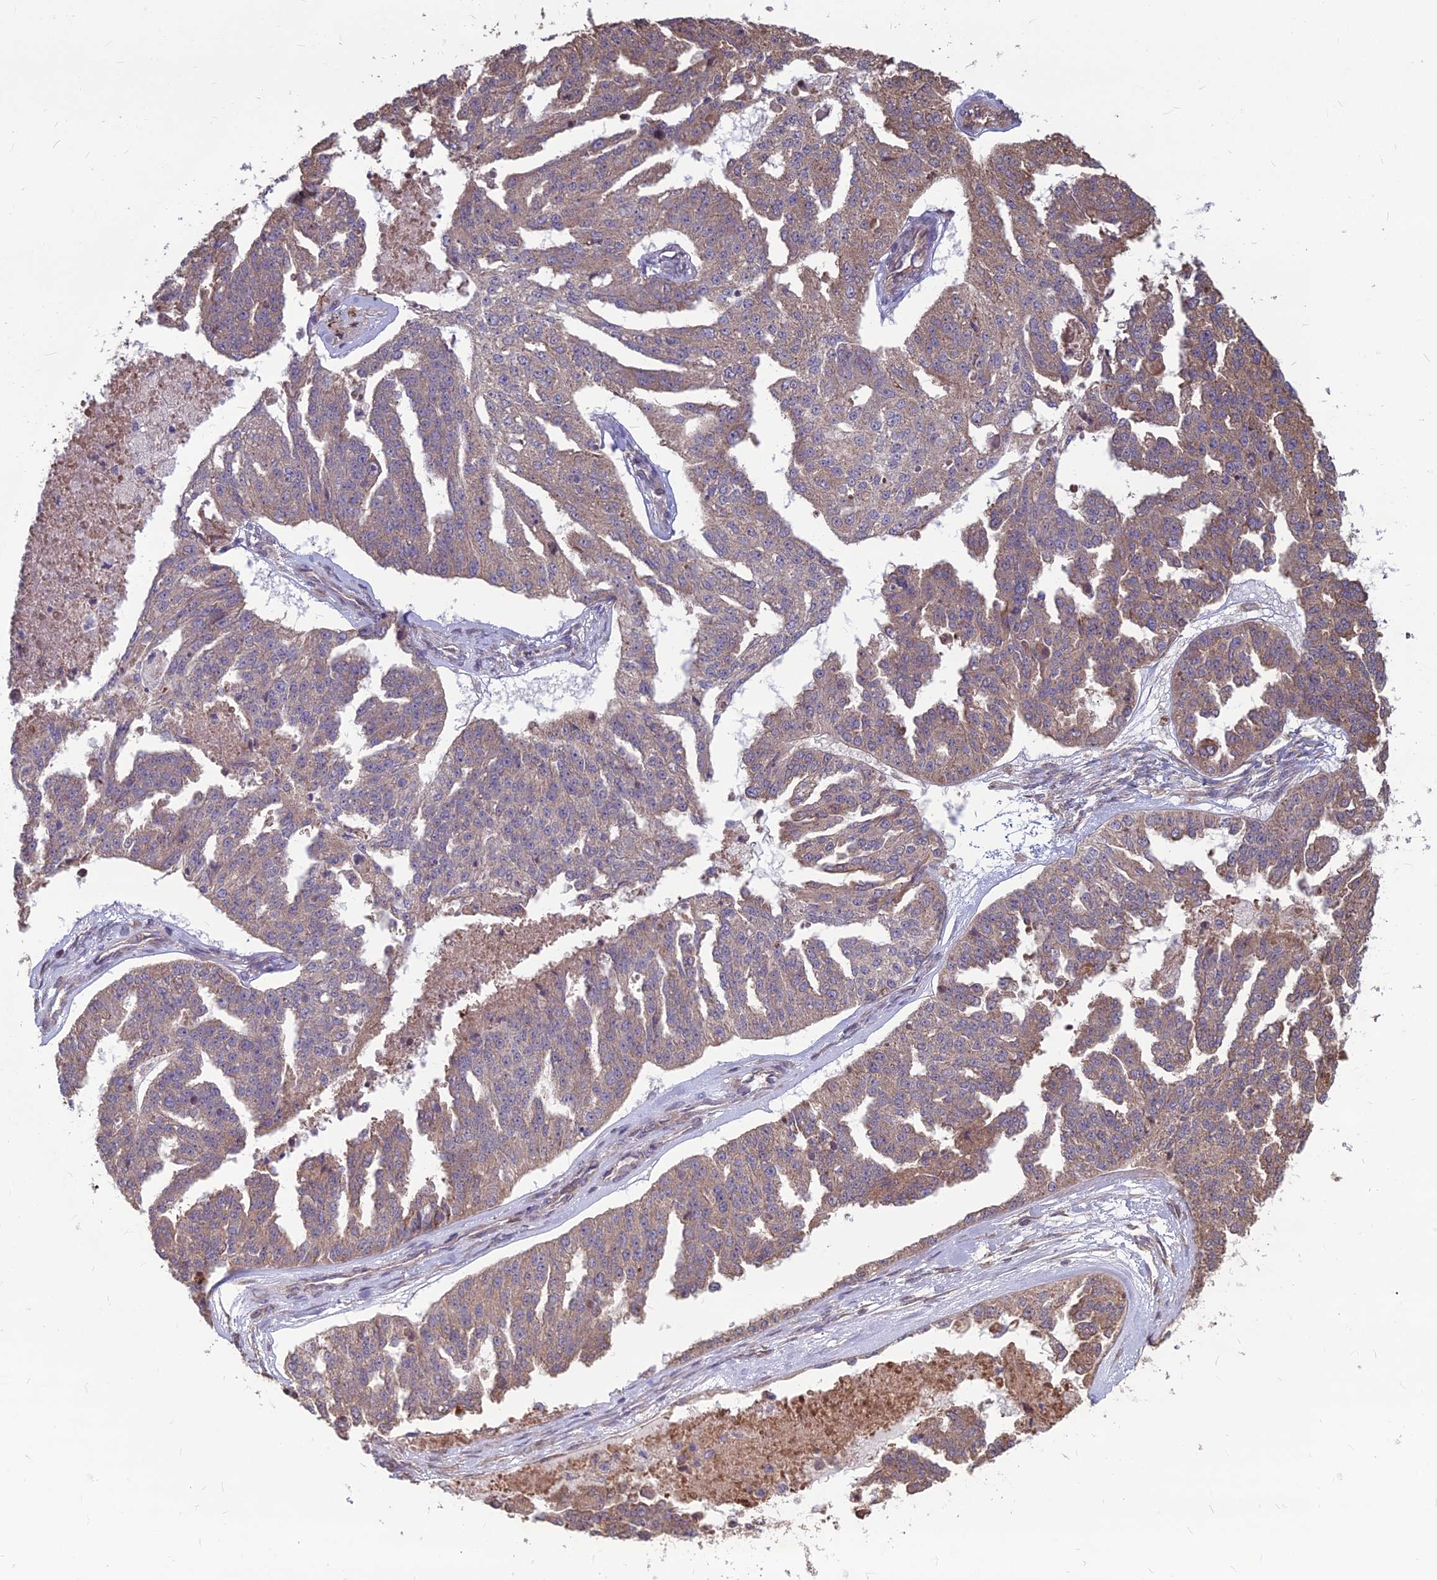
{"staining": {"intensity": "moderate", "quantity": "25%-75%", "location": "cytoplasmic/membranous"}, "tissue": "ovarian cancer", "cell_type": "Tumor cells", "image_type": "cancer", "snomed": [{"axis": "morphology", "description": "Cystadenocarcinoma, serous, NOS"}, {"axis": "topography", "description": "Ovary"}], "caption": "This is a micrograph of immunohistochemistry staining of ovarian cancer (serous cystadenocarcinoma), which shows moderate positivity in the cytoplasmic/membranous of tumor cells.", "gene": "LSM6", "patient": {"sex": "female", "age": 58}}